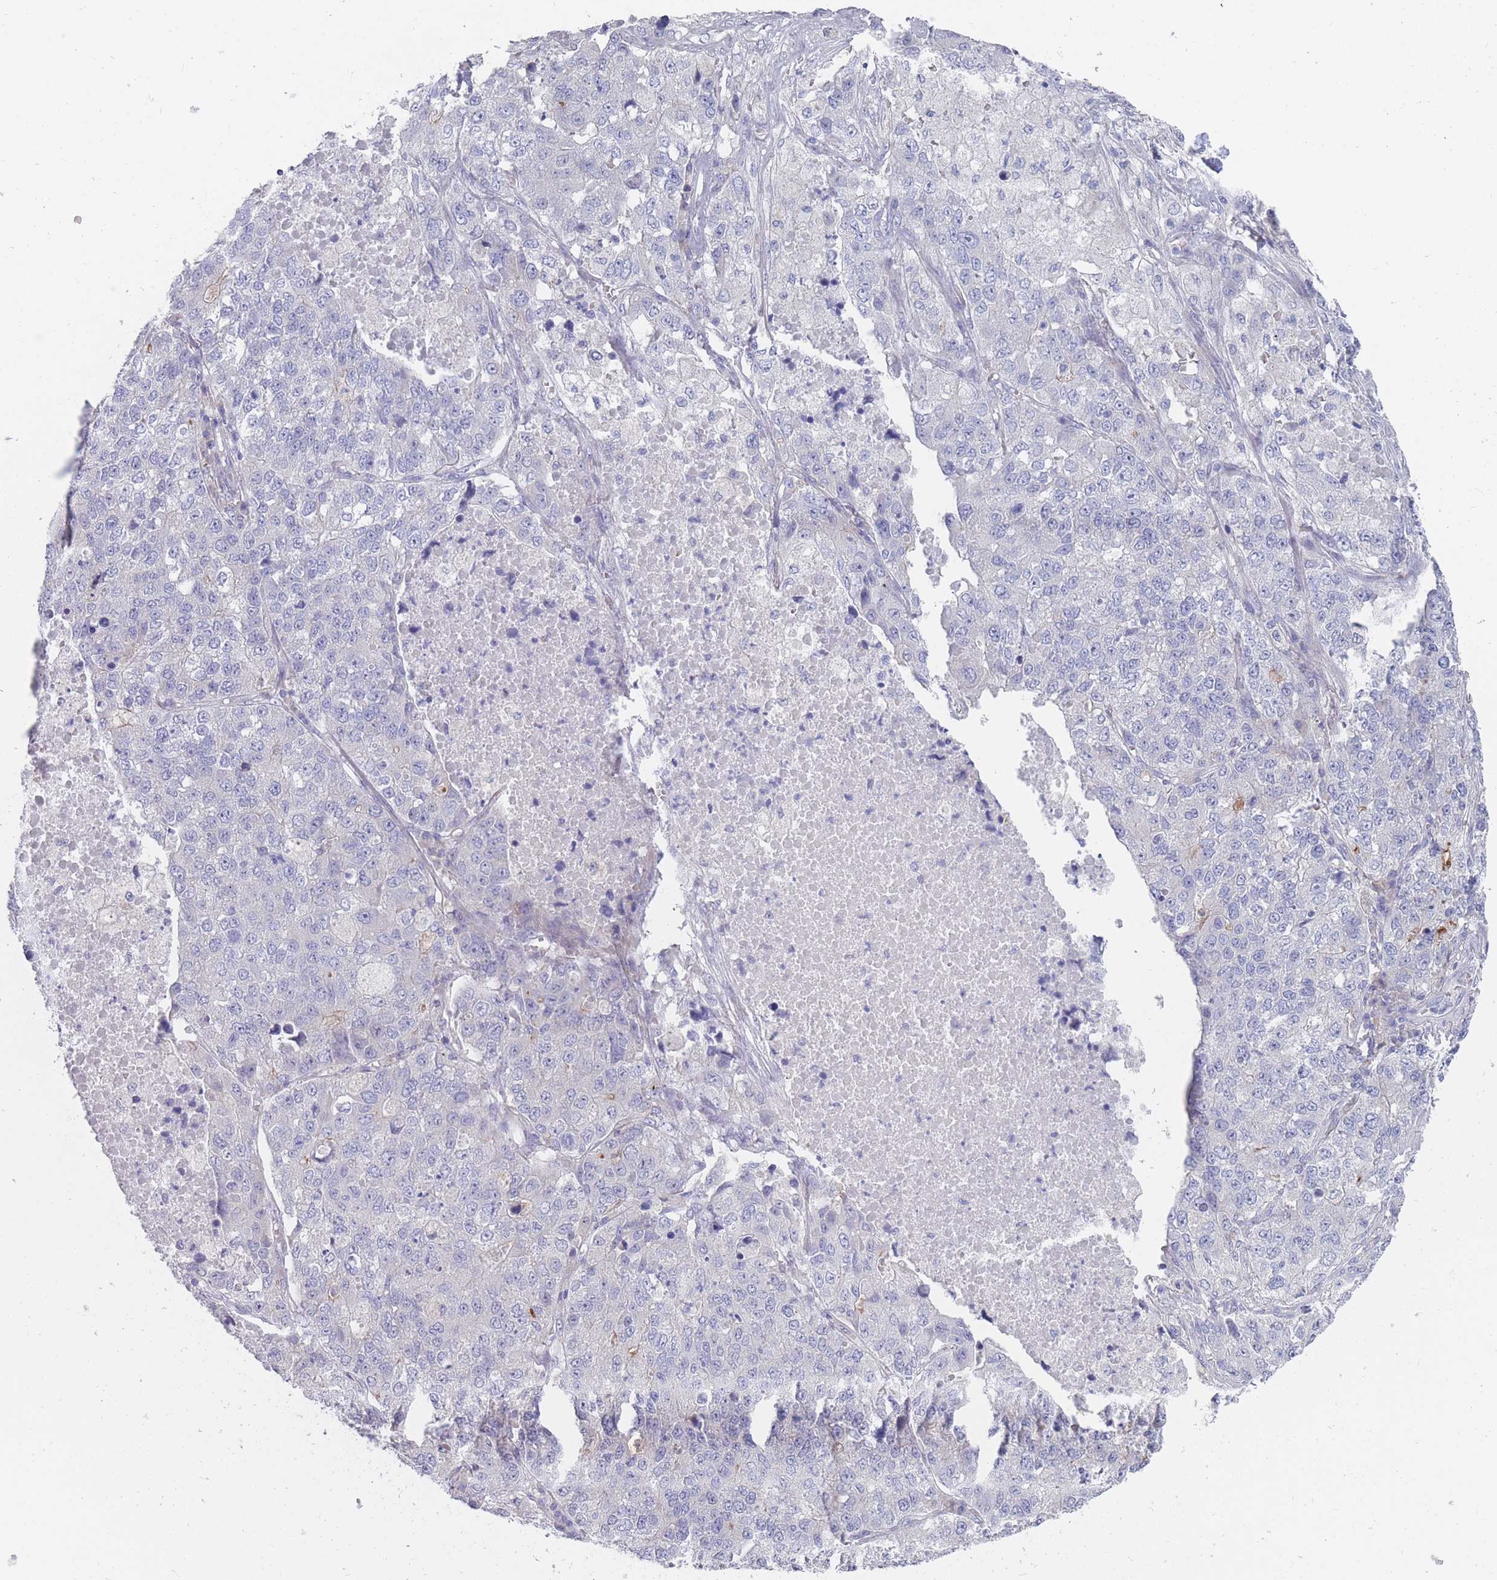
{"staining": {"intensity": "negative", "quantity": "none", "location": "none"}, "tissue": "lung cancer", "cell_type": "Tumor cells", "image_type": "cancer", "snomed": [{"axis": "morphology", "description": "Adenocarcinoma, NOS"}, {"axis": "topography", "description": "Lung"}], "caption": "A high-resolution micrograph shows immunohistochemistry staining of lung cancer, which displays no significant positivity in tumor cells.", "gene": "PIGU", "patient": {"sex": "male", "age": 49}}